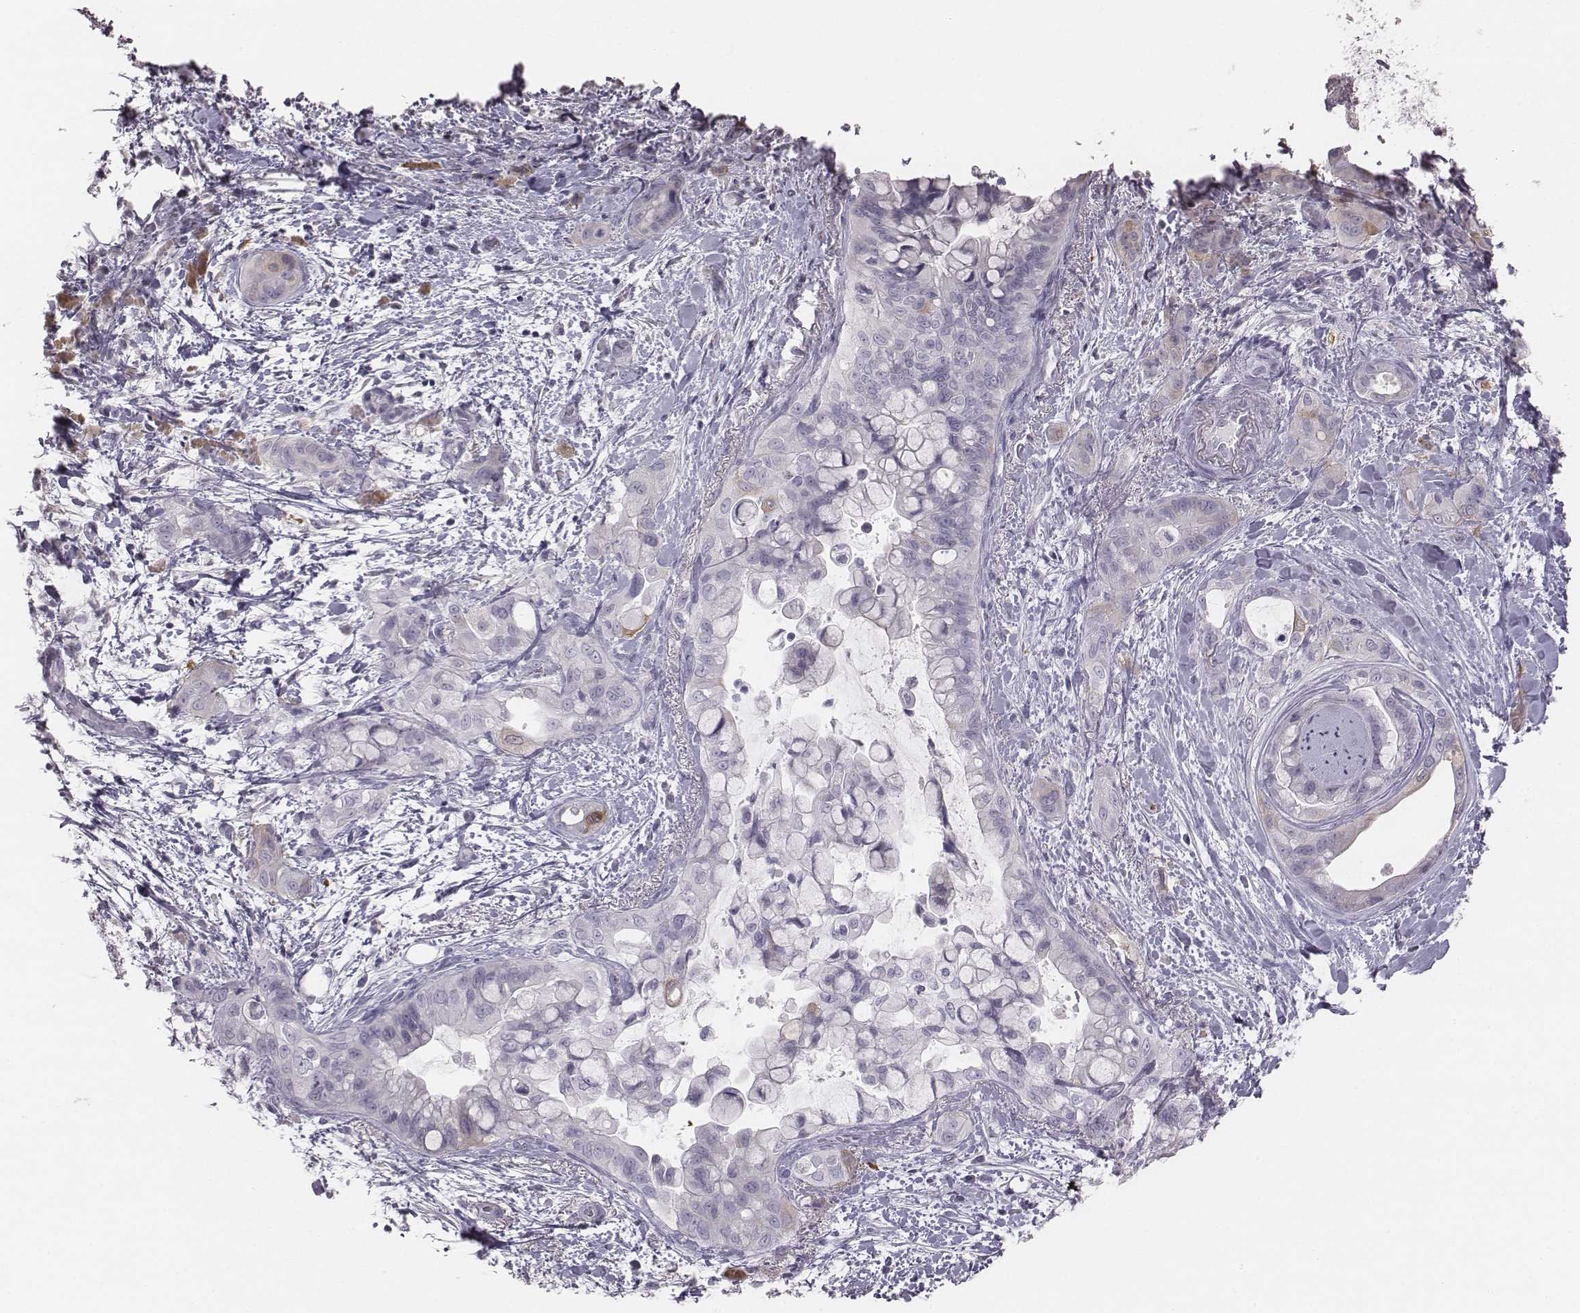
{"staining": {"intensity": "negative", "quantity": "none", "location": "none"}, "tissue": "pancreatic cancer", "cell_type": "Tumor cells", "image_type": "cancer", "snomed": [{"axis": "morphology", "description": "Adenocarcinoma, NOS"}, {"axis": "topography", "description": "Pancreas"}], "caption": "This micrograph is of pancreatic cancer (adenocarcinoma) stained with immunohistochemistry (IHC) to label a protein in brown with the nuclei are counter-stained blue. There is no positivity in tumor cells.", "gene": "C6orf58", "patient": {"sex": "male", "age": 71}}